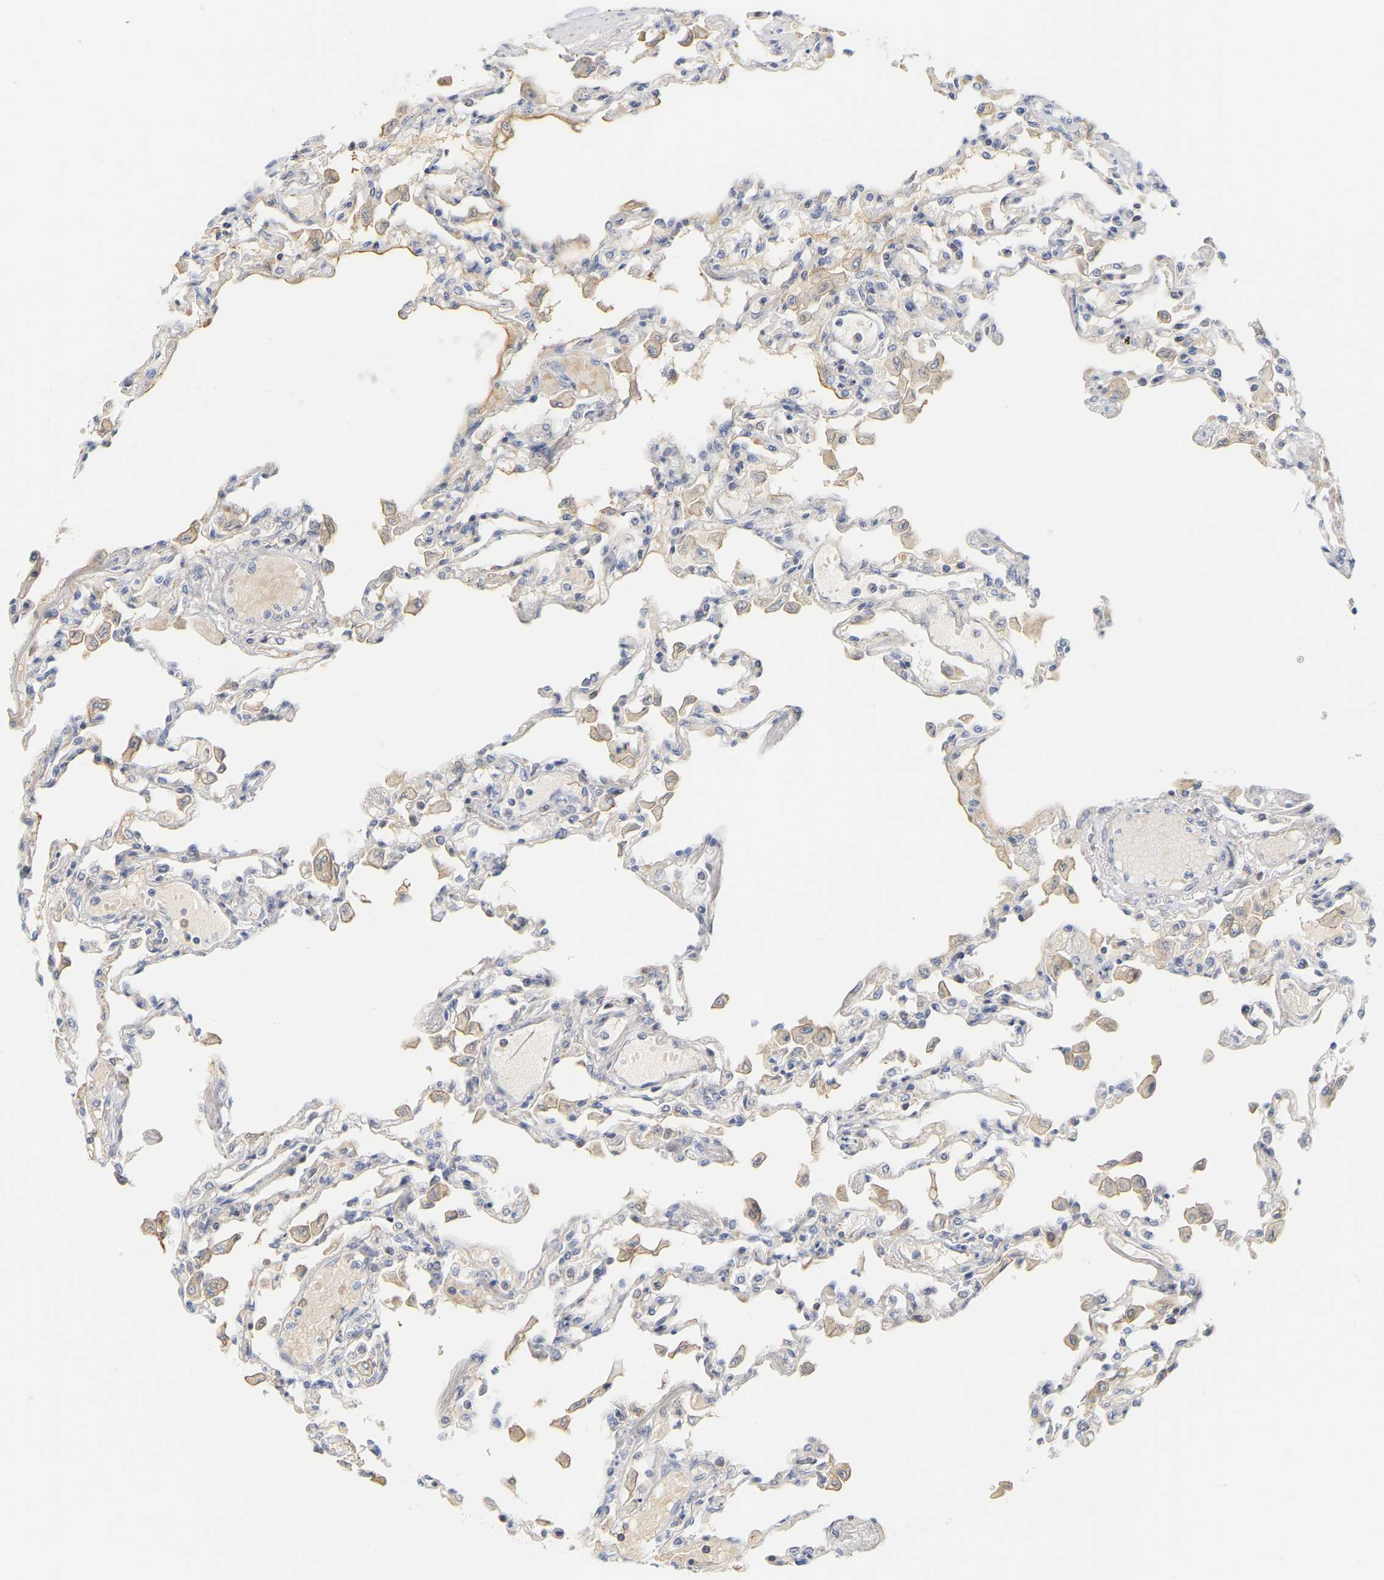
{"staining": {"intensity": "negative", "quantity": "none", "location": "none"}, "tissue": "lung", "cell_type": "Alveolar cells", "image_type": "normal", "snomed": [{"axis": "morphology", "description": "Normal tissue, NOS"}, {"axis": "topography", "description": "Bronchus"}, {"axis": "topography", "description": "Lung"}], "caption": "Image shows no significant protein positivity in alveolar cells of normal lung.", "gene": "GNAS", "patient": {"sex": "female", "age": 49}}